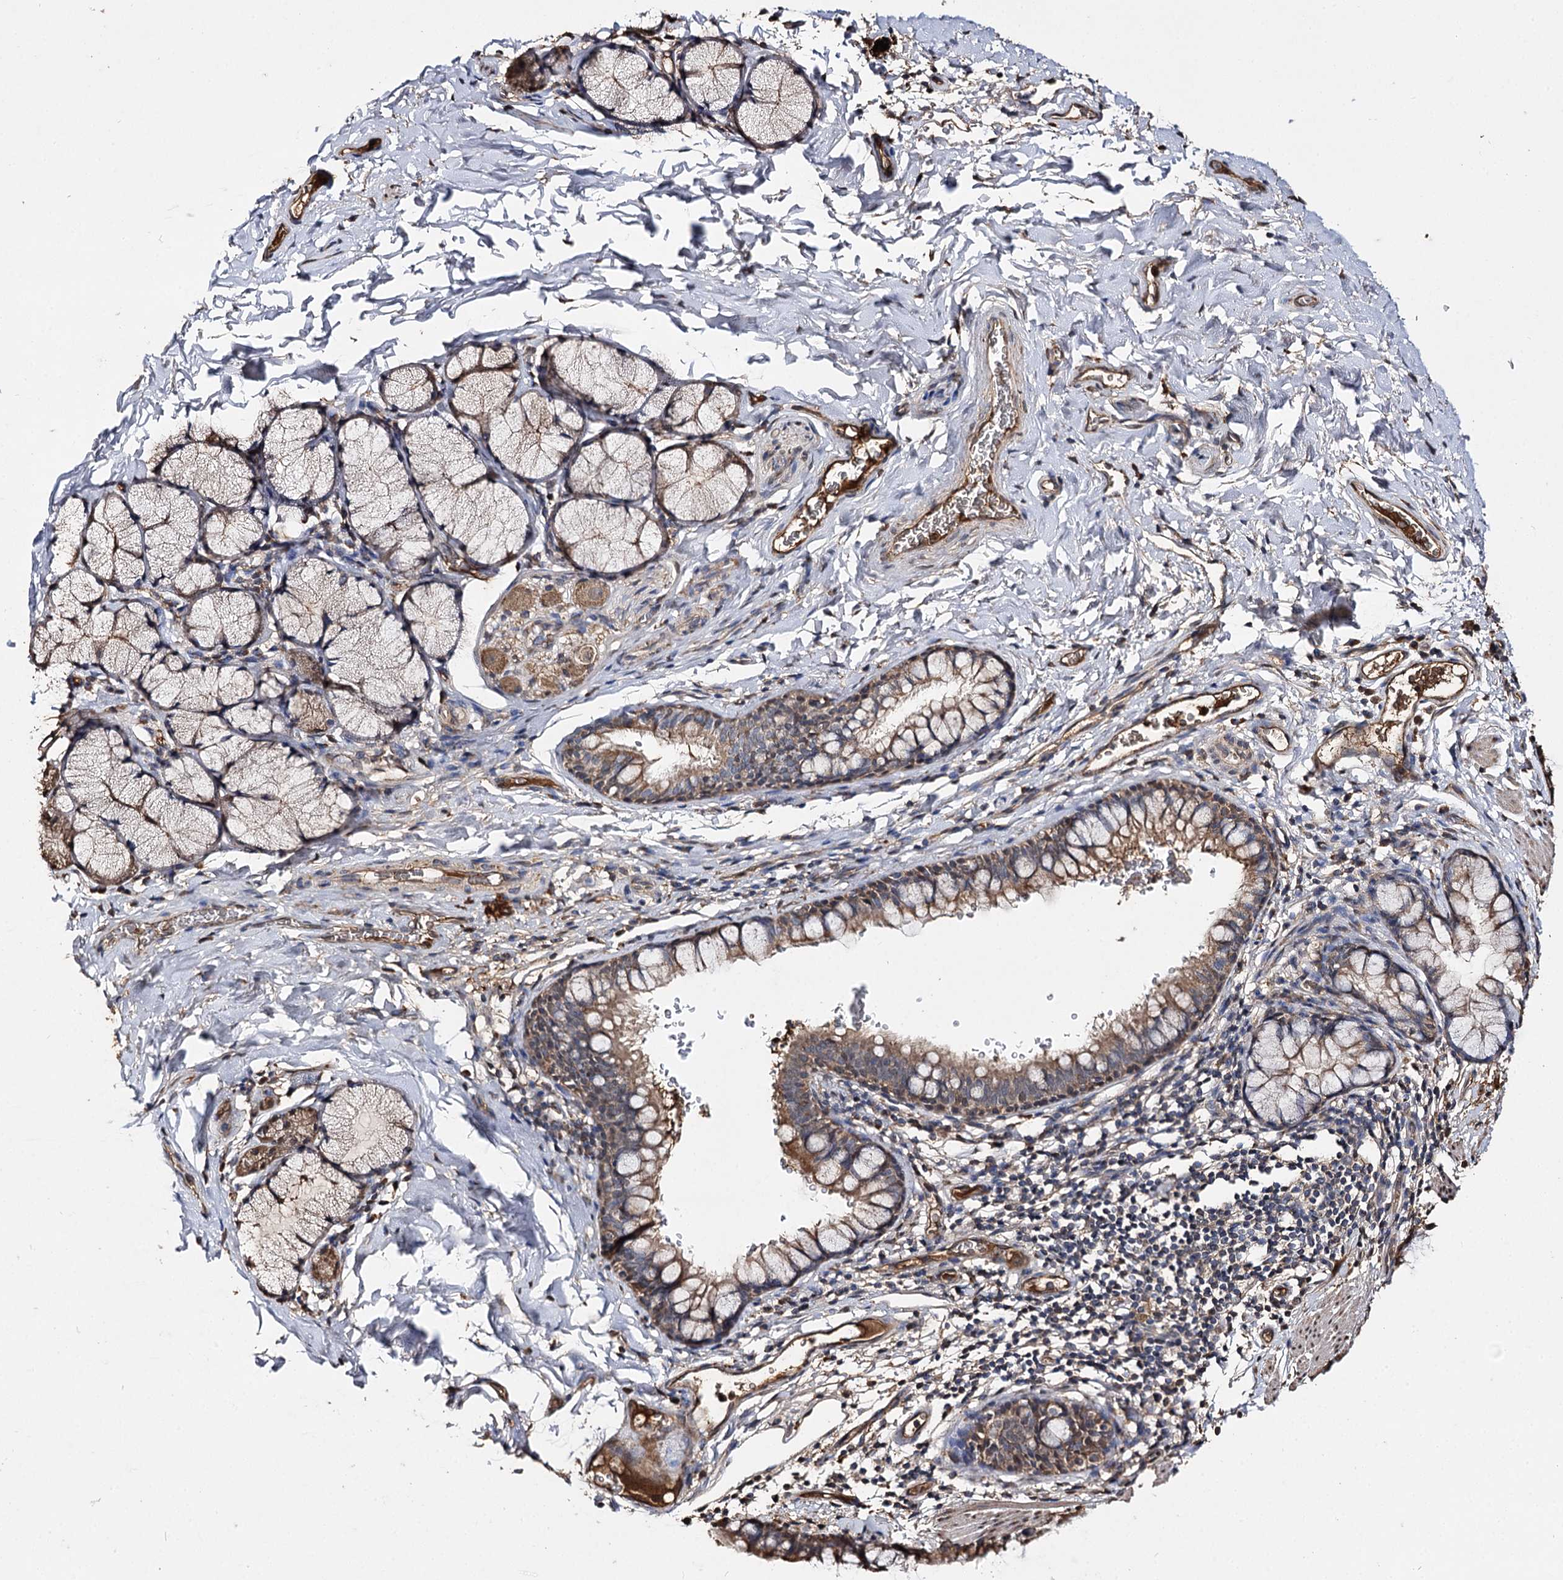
{"staining": {"intensity": "moderate", "quantity": ">75%", "location": "cytoplasmic/membranous"}, "tissue": "bronchus", "cell_type": "Respiratory epithelial cells", "image_type": "normal", "snomed": [{"axis": "morphology", "description": "Normal tissue, NOS"}, {"axis": "topography", "description": "Cartilage tissue"}, {"axis": "topography", "description": "Bronchus"}], "caption": "IHC (DAB (3,3'-diaminobenzidine)) staining of unremarkable bronchus shows moderate cytoplasmic/membranous protein expression in about >75% of respiratory epithelial cells. (Stains: DAB in brown, nuclei in blue, Microscopy: brightfield microscopy at high magnification).", "gene": "ARL13A", "patient": {"sex": "female", "age": 36}}